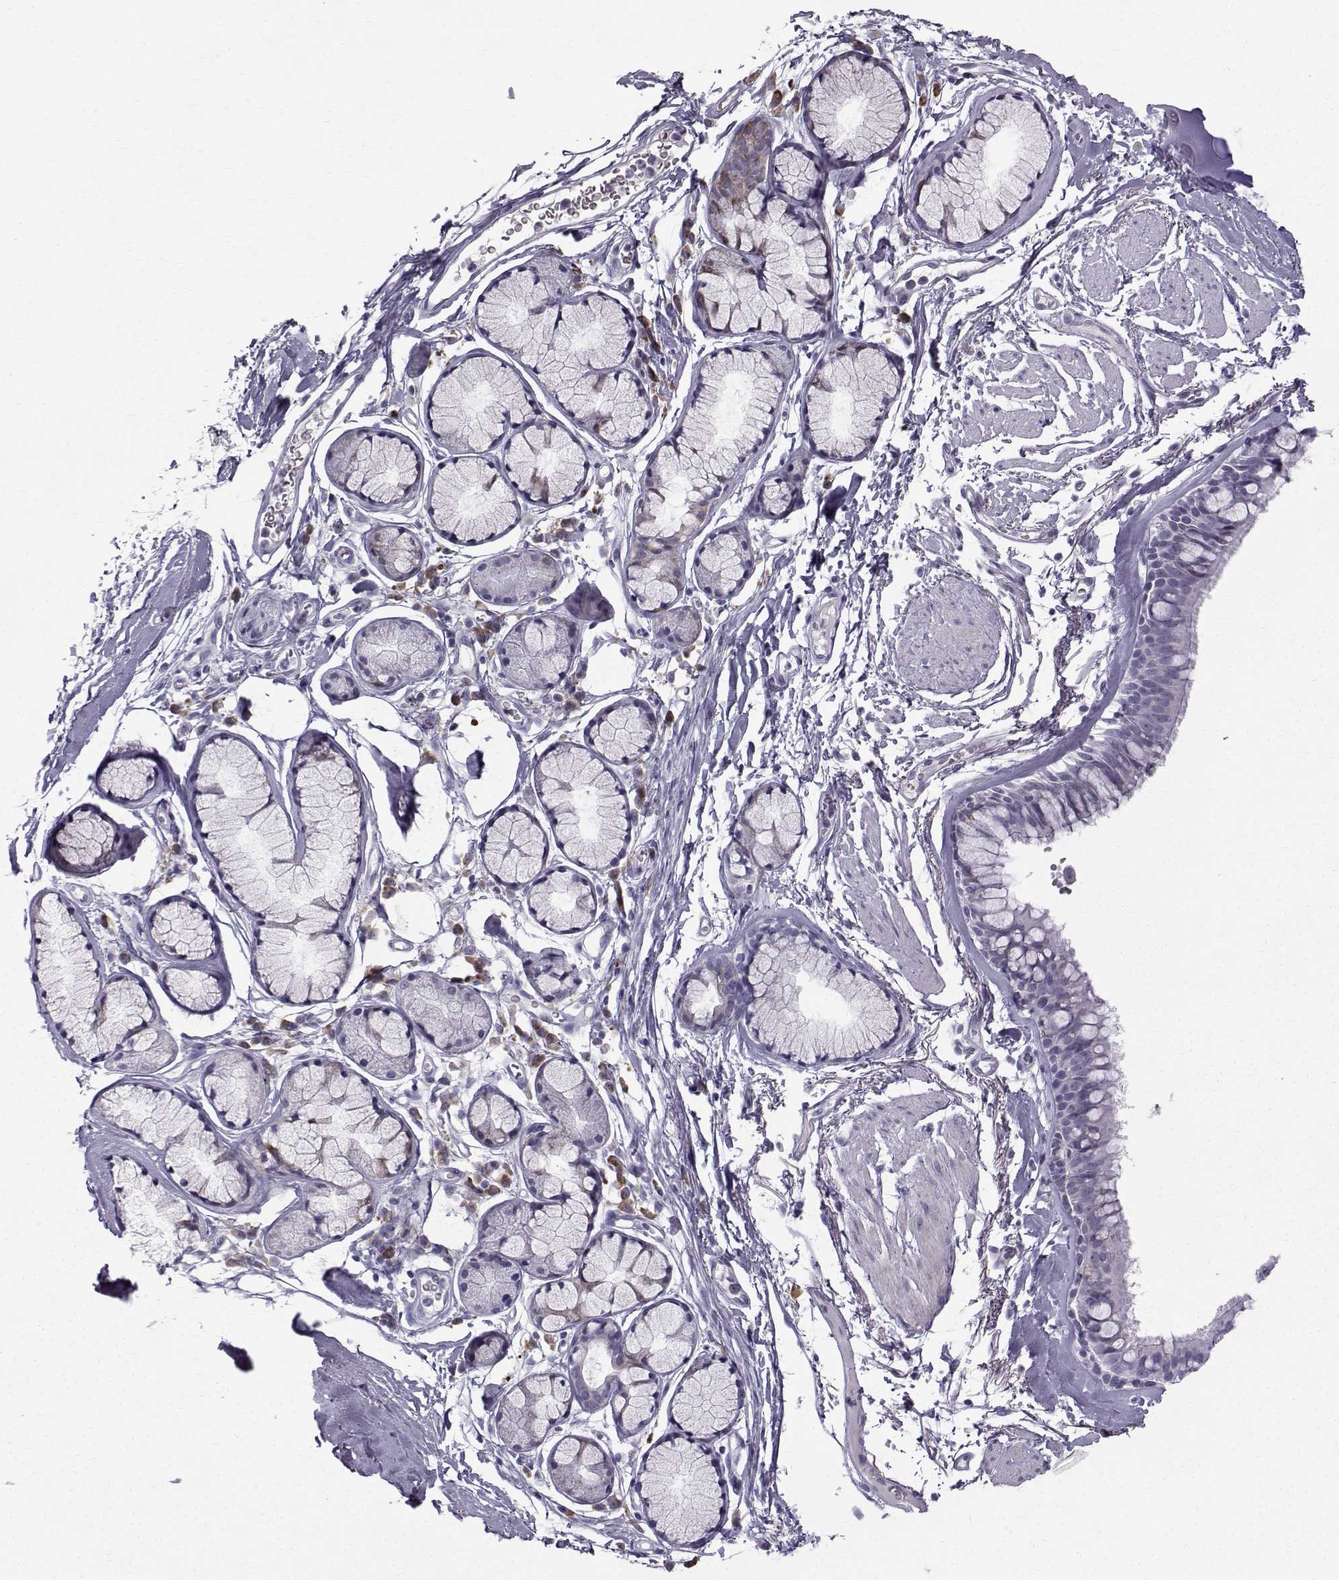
{"staining": {"intensity": "negative", "quantity": "none", "location": "none"}, "tissue": "bronchus", "cell_type": "Respiratory epithelial cells", "image_type": "normal", "snomed": [{"axis": "morphology", "description": "Normal tissue, NOS"}, {"axis": "morphology", "description": "Squamous cell carcinoma, NOS"}, {"axis": "topography", "description": "Cartilage tissue"}, {"axis": "topography", "description": "Bronchus"}], "caption": "Benign bronchus was stained to show a protein in brown. There is no significant staining in respiratory epithelial cells. (DAB IHC with hematoxylin counter stain).", "gene": "ROPN1B", "patient": {"sex": "male", "age": 72}}